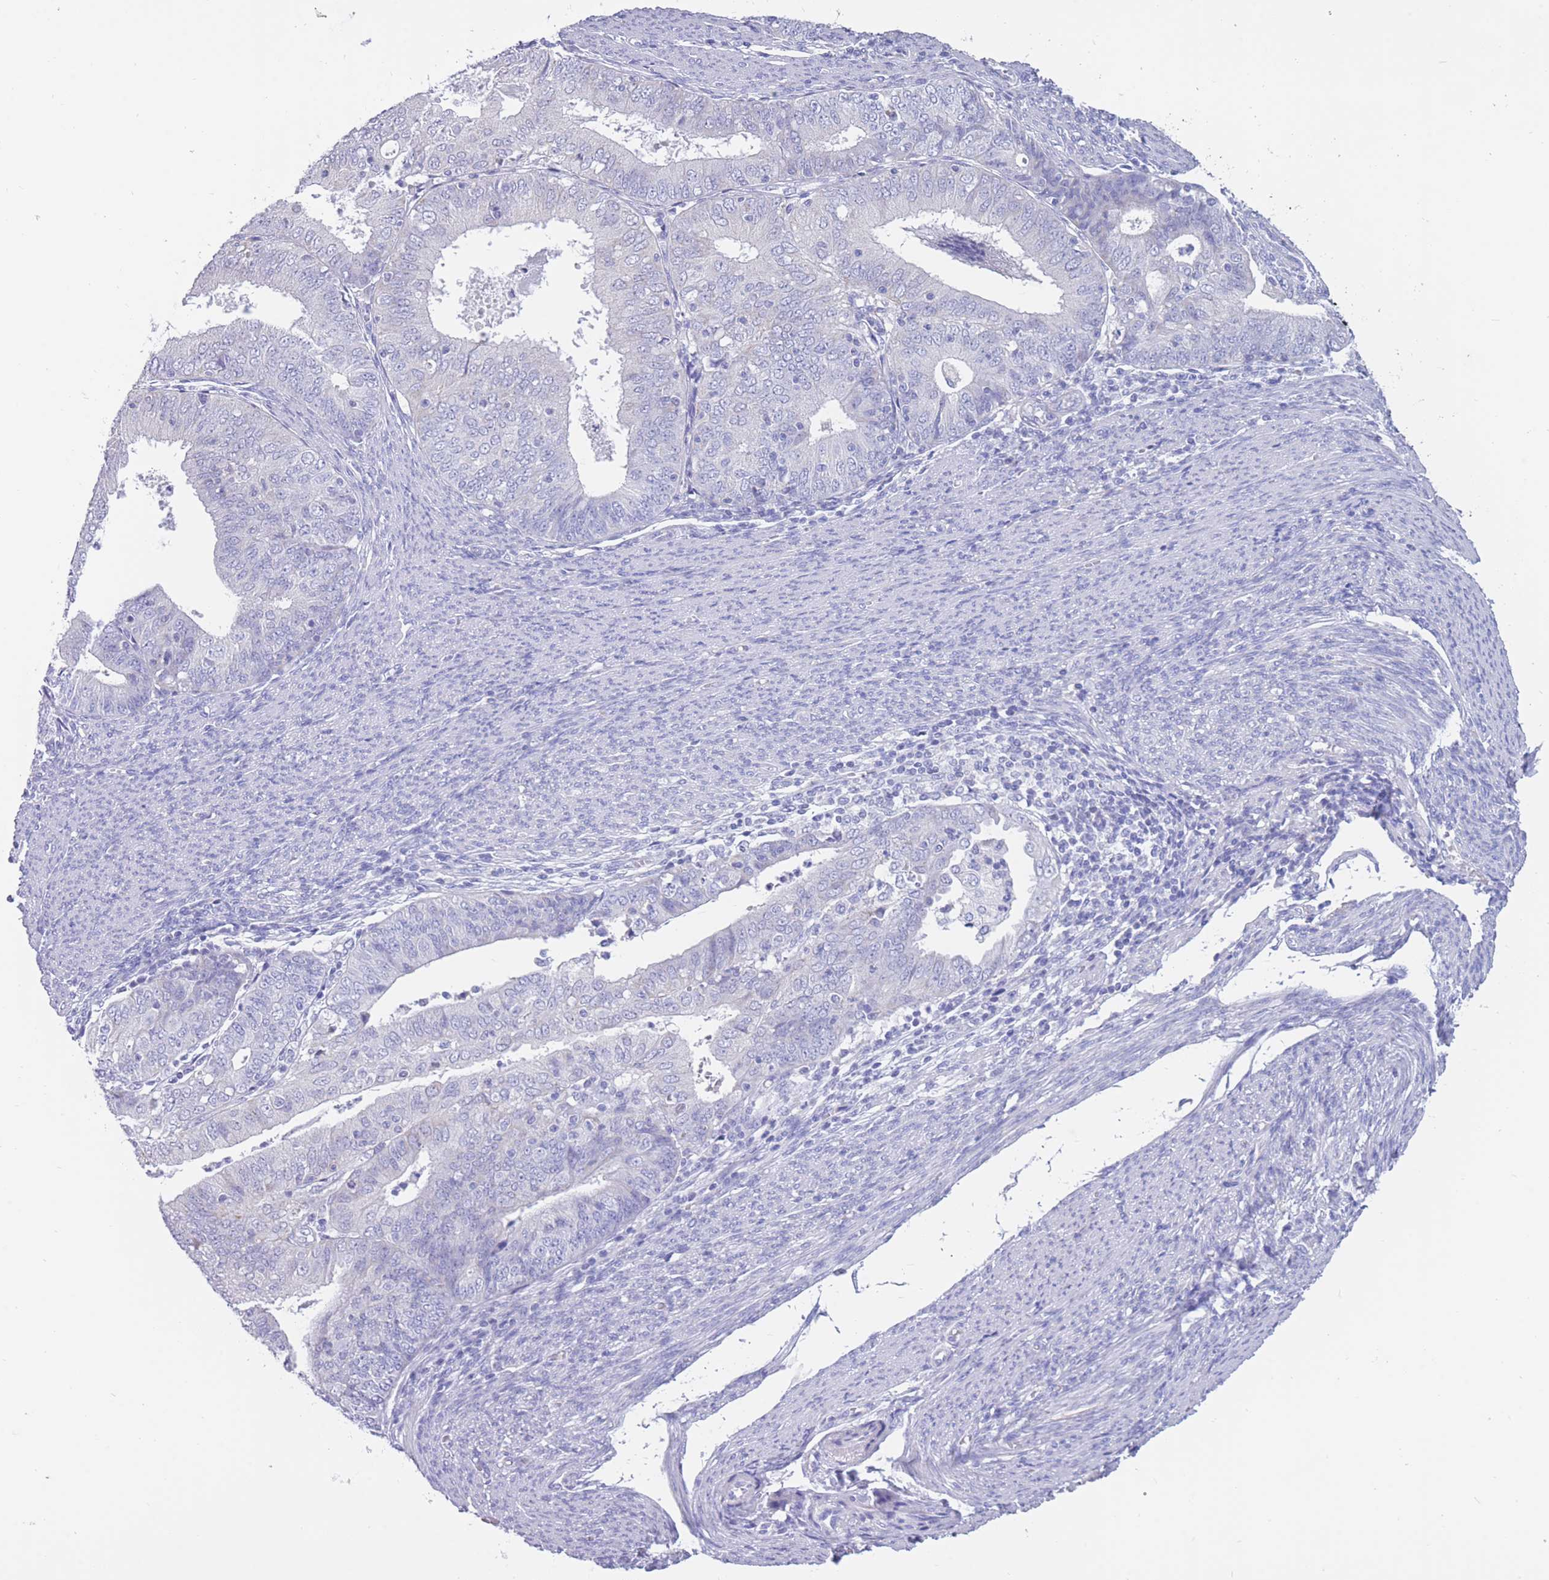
{"staining": {"intensity": "negative", "quantity": "none", "location": "none"}, "tissue": "endometrial cancer", "cell_type": "Tumor cells", "image_type": "cancer", "snomed": [{"axis": "morphology", "description": "Adenocarcinoma, NOS"}, {"axis": "topography", "description": "Endometrium"}], "caption": "Human adenocarcinoma (endometrial) stained for a protein using IHC displays no expression in tumor cells.", "gene": "INTS2", "patient": {"sex": "female", "age": 57}}